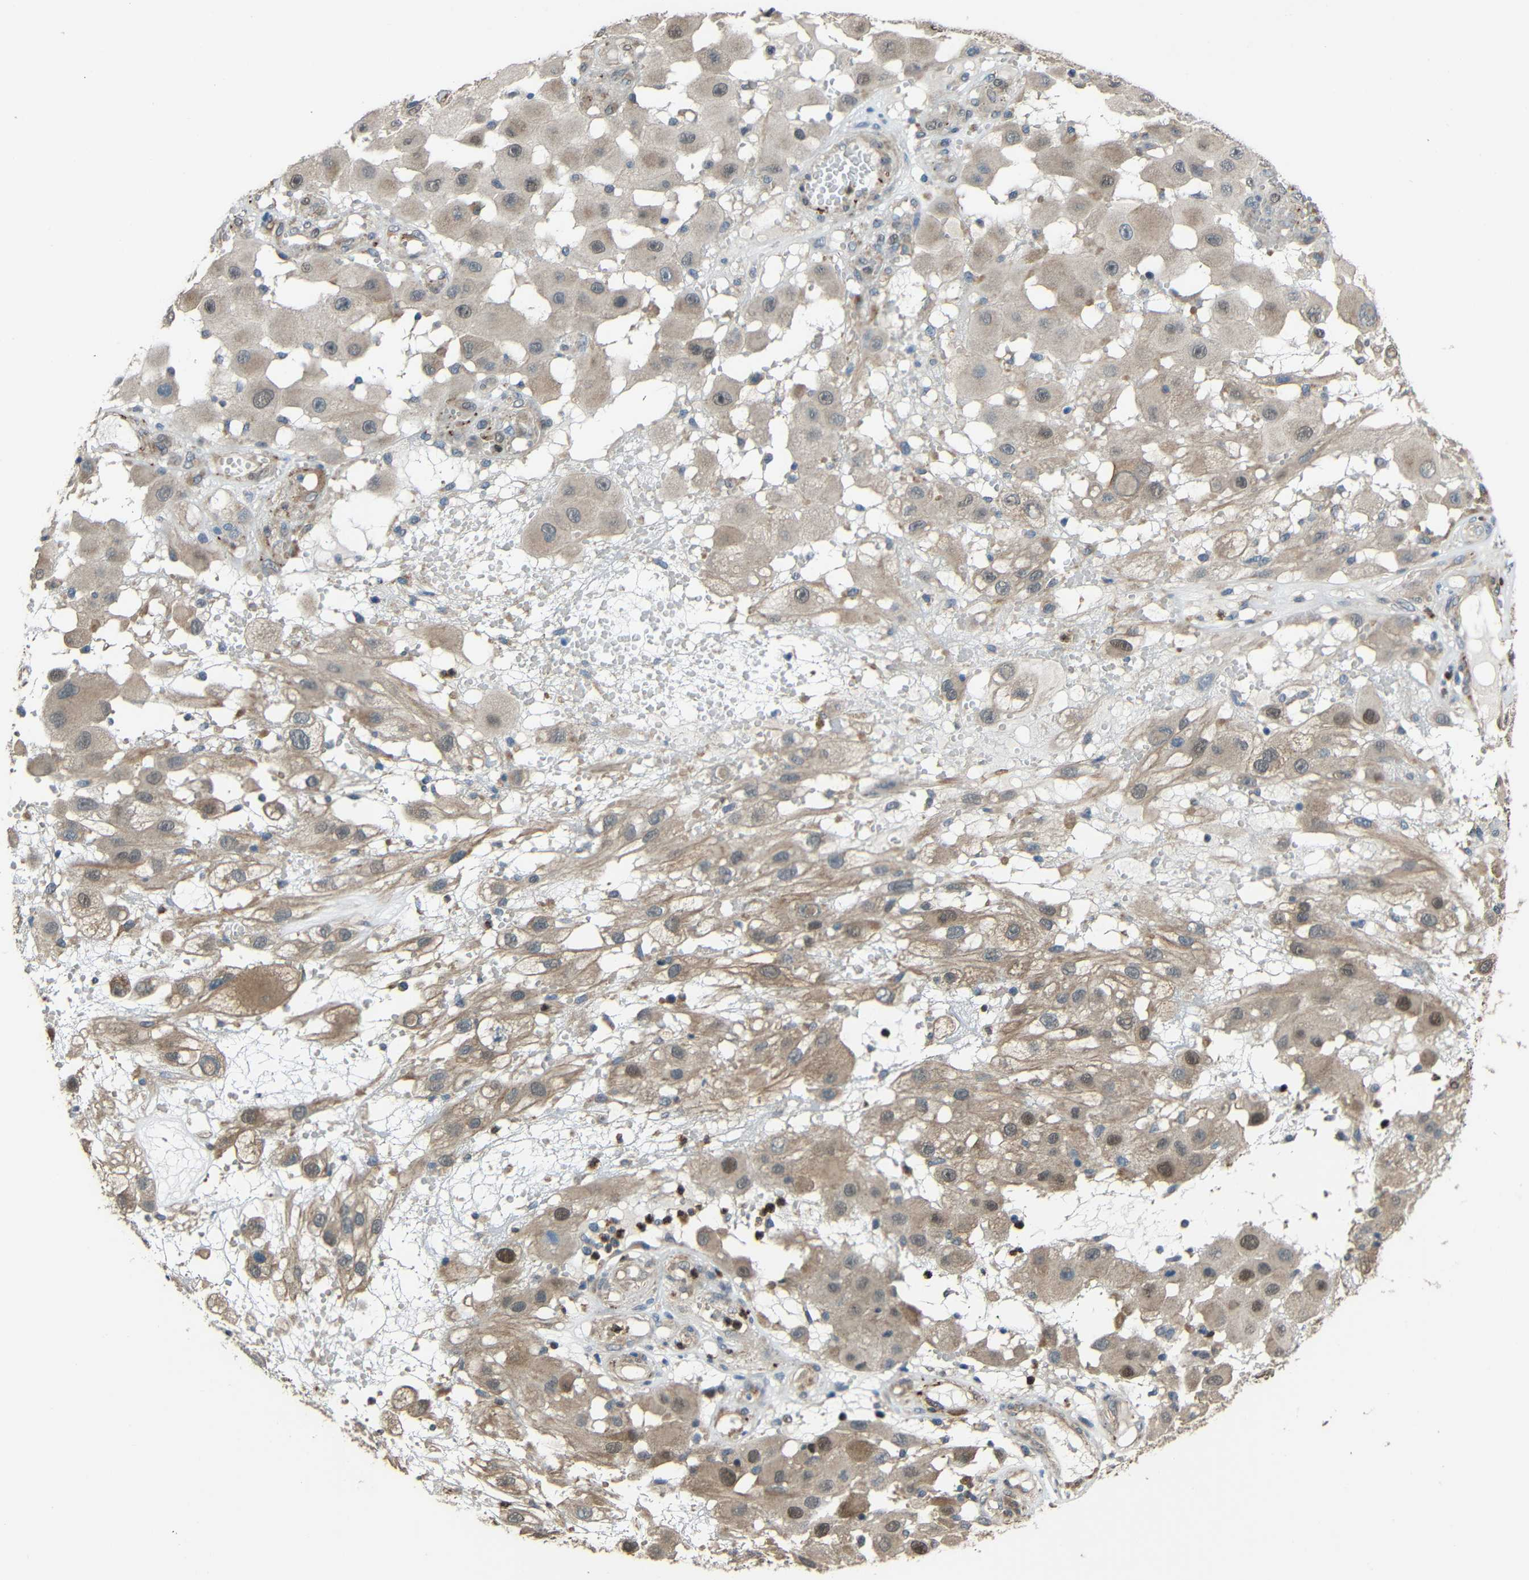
{"staining": {"intensity": "moderate", "quantity": "25%-75%", "location": "cytoplasmic/membranous,nuclear"}, "tissue": "melanoma", "cell_type": "Tumor cells", "image_type": "cancer", "snomed": [{"axis": "morphology", "description": "Malignant melanoma, NOS"}, {"axis": "topography", "description": "Skin"}], "caption": "DAB (3,3'-diaminobenzidine) immunohistochemical staining of melanoma displays moderate cytoplasmic/membranous and nuclear protein expression in about 25%-75% of tumor cells.", "gene": "STBD1", "patient": {"sex": "female", "age": 81}}